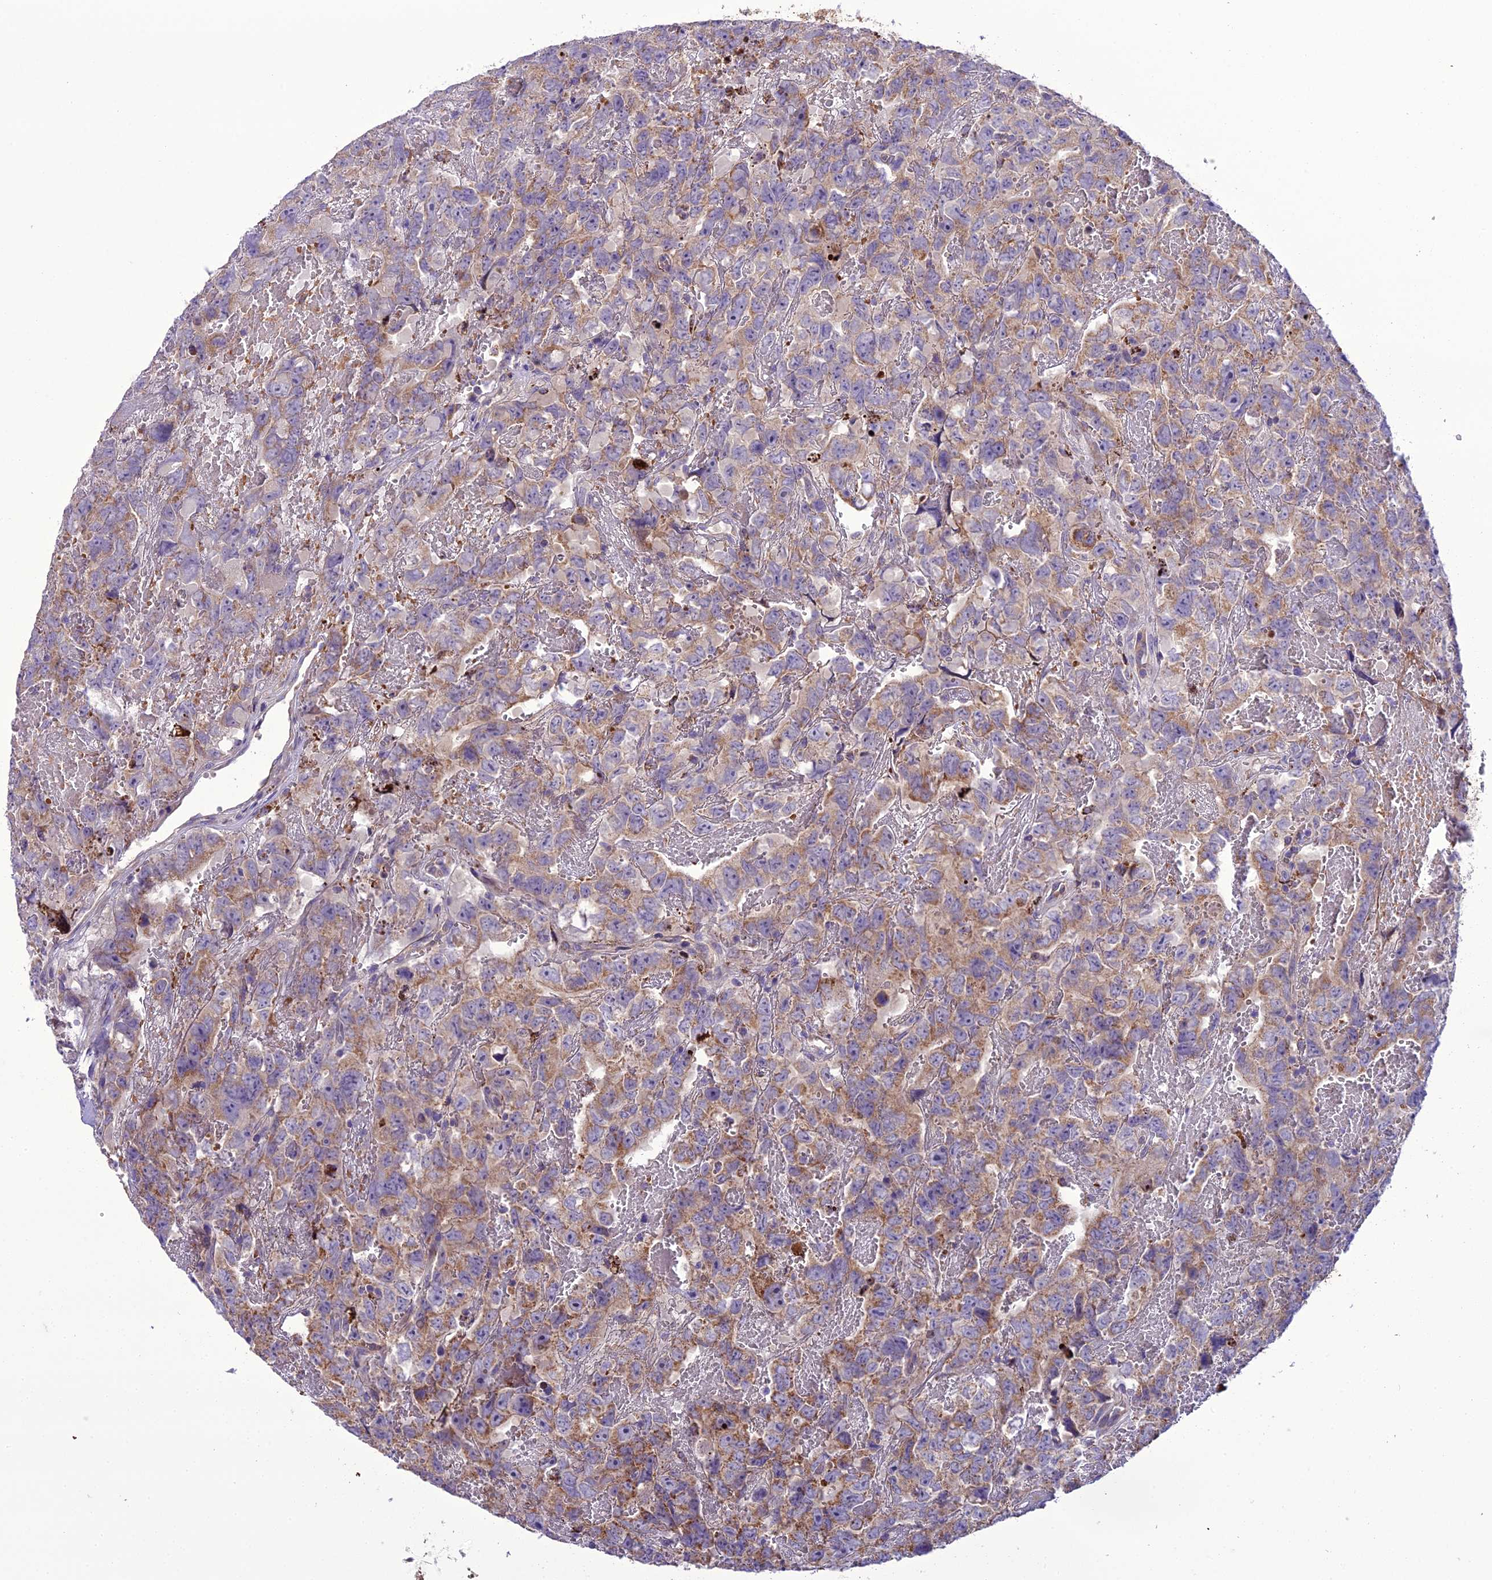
{"staining": {"intensity": "weak", "quantity": "25%-75%", "location": "cytoplasmic/membranous"}, "tissue": "testis cancer", "cell_type": "Tumor cells", "image_type": "cancer", "snomed": [{"axis": "morphology", "description": "Carcinoma, Embryonal, NOS"}, {"axis": "topography", "description": "Testis"}], "caption": "Weak cytoplasmic/membranous positivity for a protein is seen in about 25%-75% of tumor cells of embryonal carcinoma (testis) using immunohistochemistry (IHC).", "gene": "TBC1D24", "patient": {"sex": "male", "age": 45}}